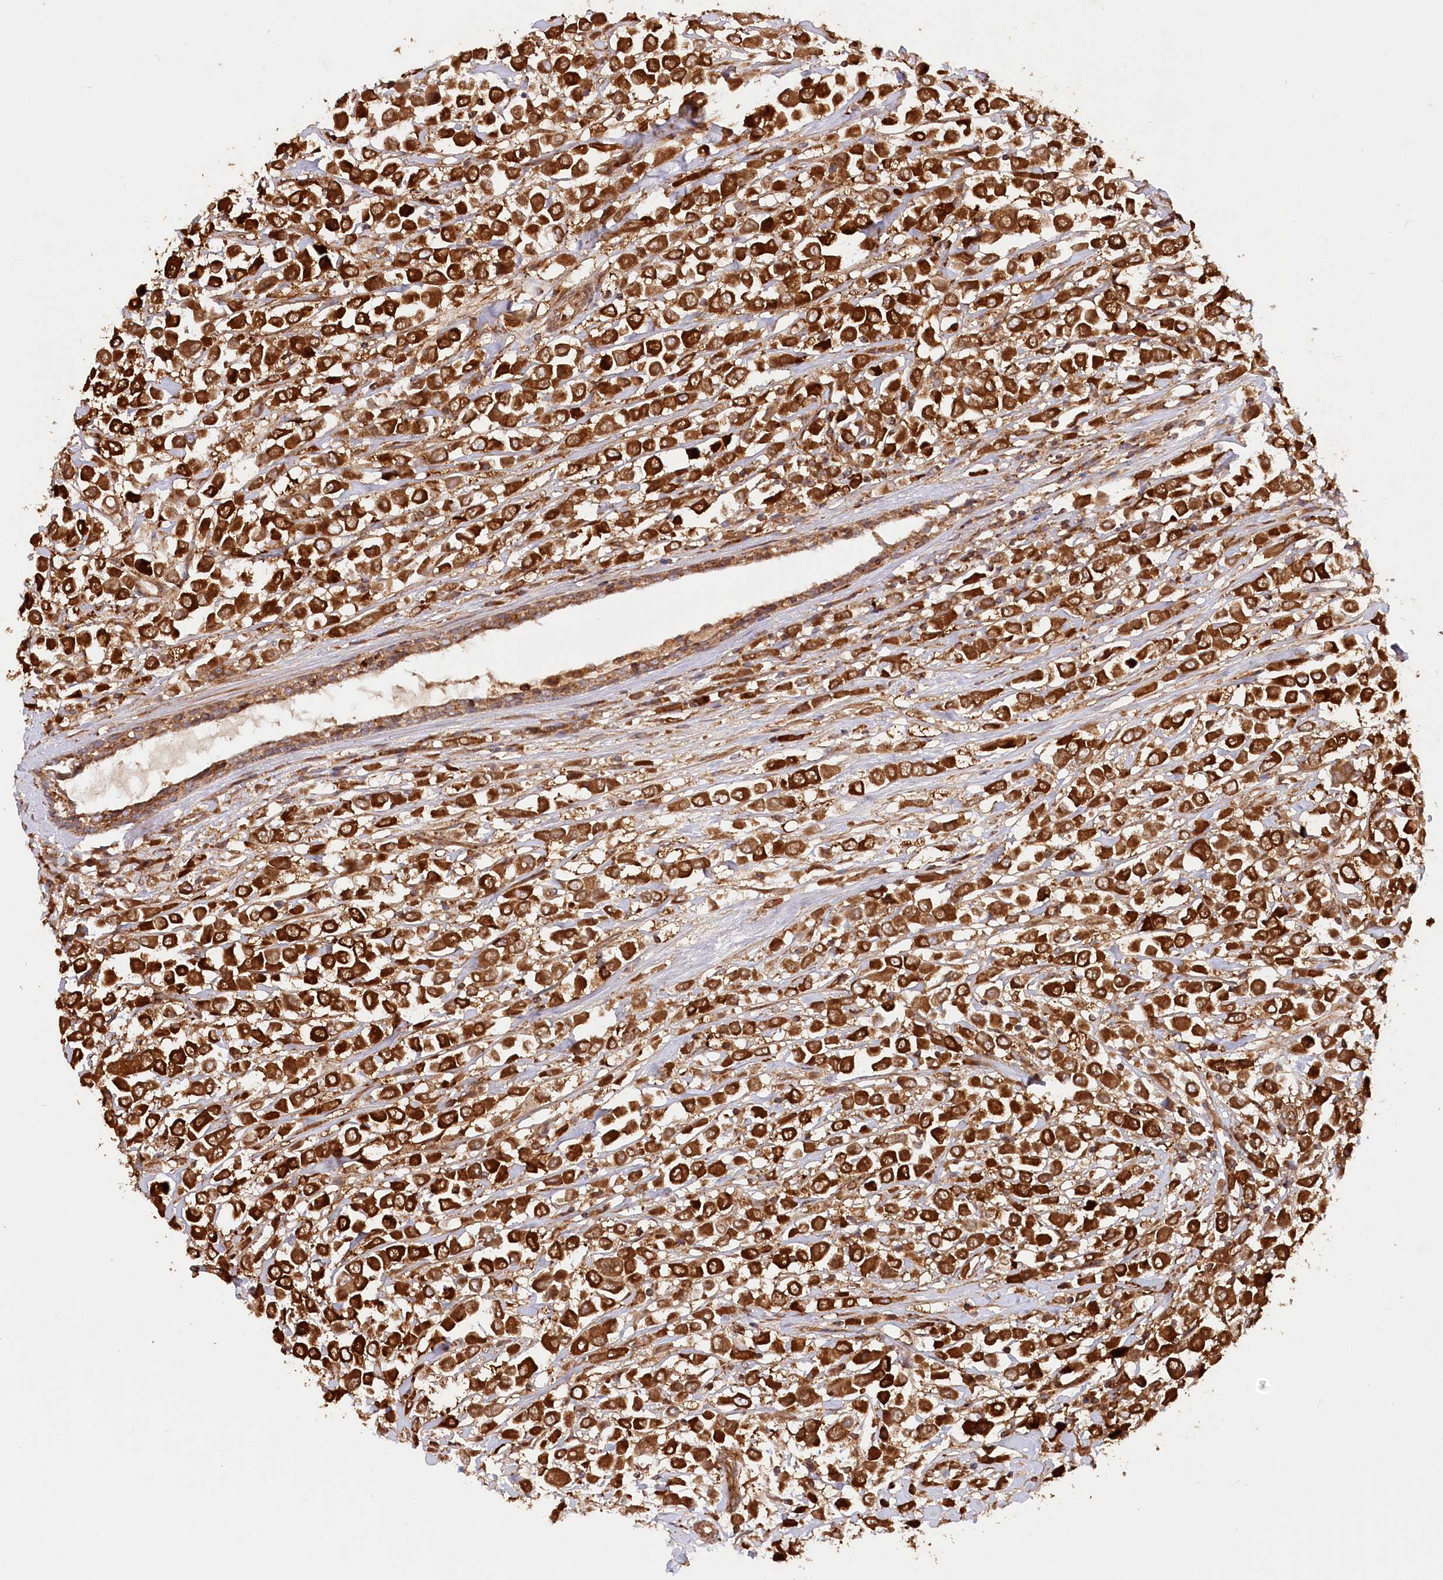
{"staining": {"intensity": "strong", "quantity": ">75%", "location": "cytoplasmic/membranous"}, "tissue": "breast cancer", "cell_type": "Tumor cells", "image_type": "cancer", "snomed": [{"axis": "morphology", "description": "Duct carcinoma"}, {"axis": "topography", "description": "Breast"}], "caption": "Human breast infiltrating ductal carcinoma stained for a protein (brown) displays strong cytoplasmic/membranous positive positivity in approximately >75% of tumor cells.", "gene": "PAIP2", "patient": {"sex": "female", "age": 61}}